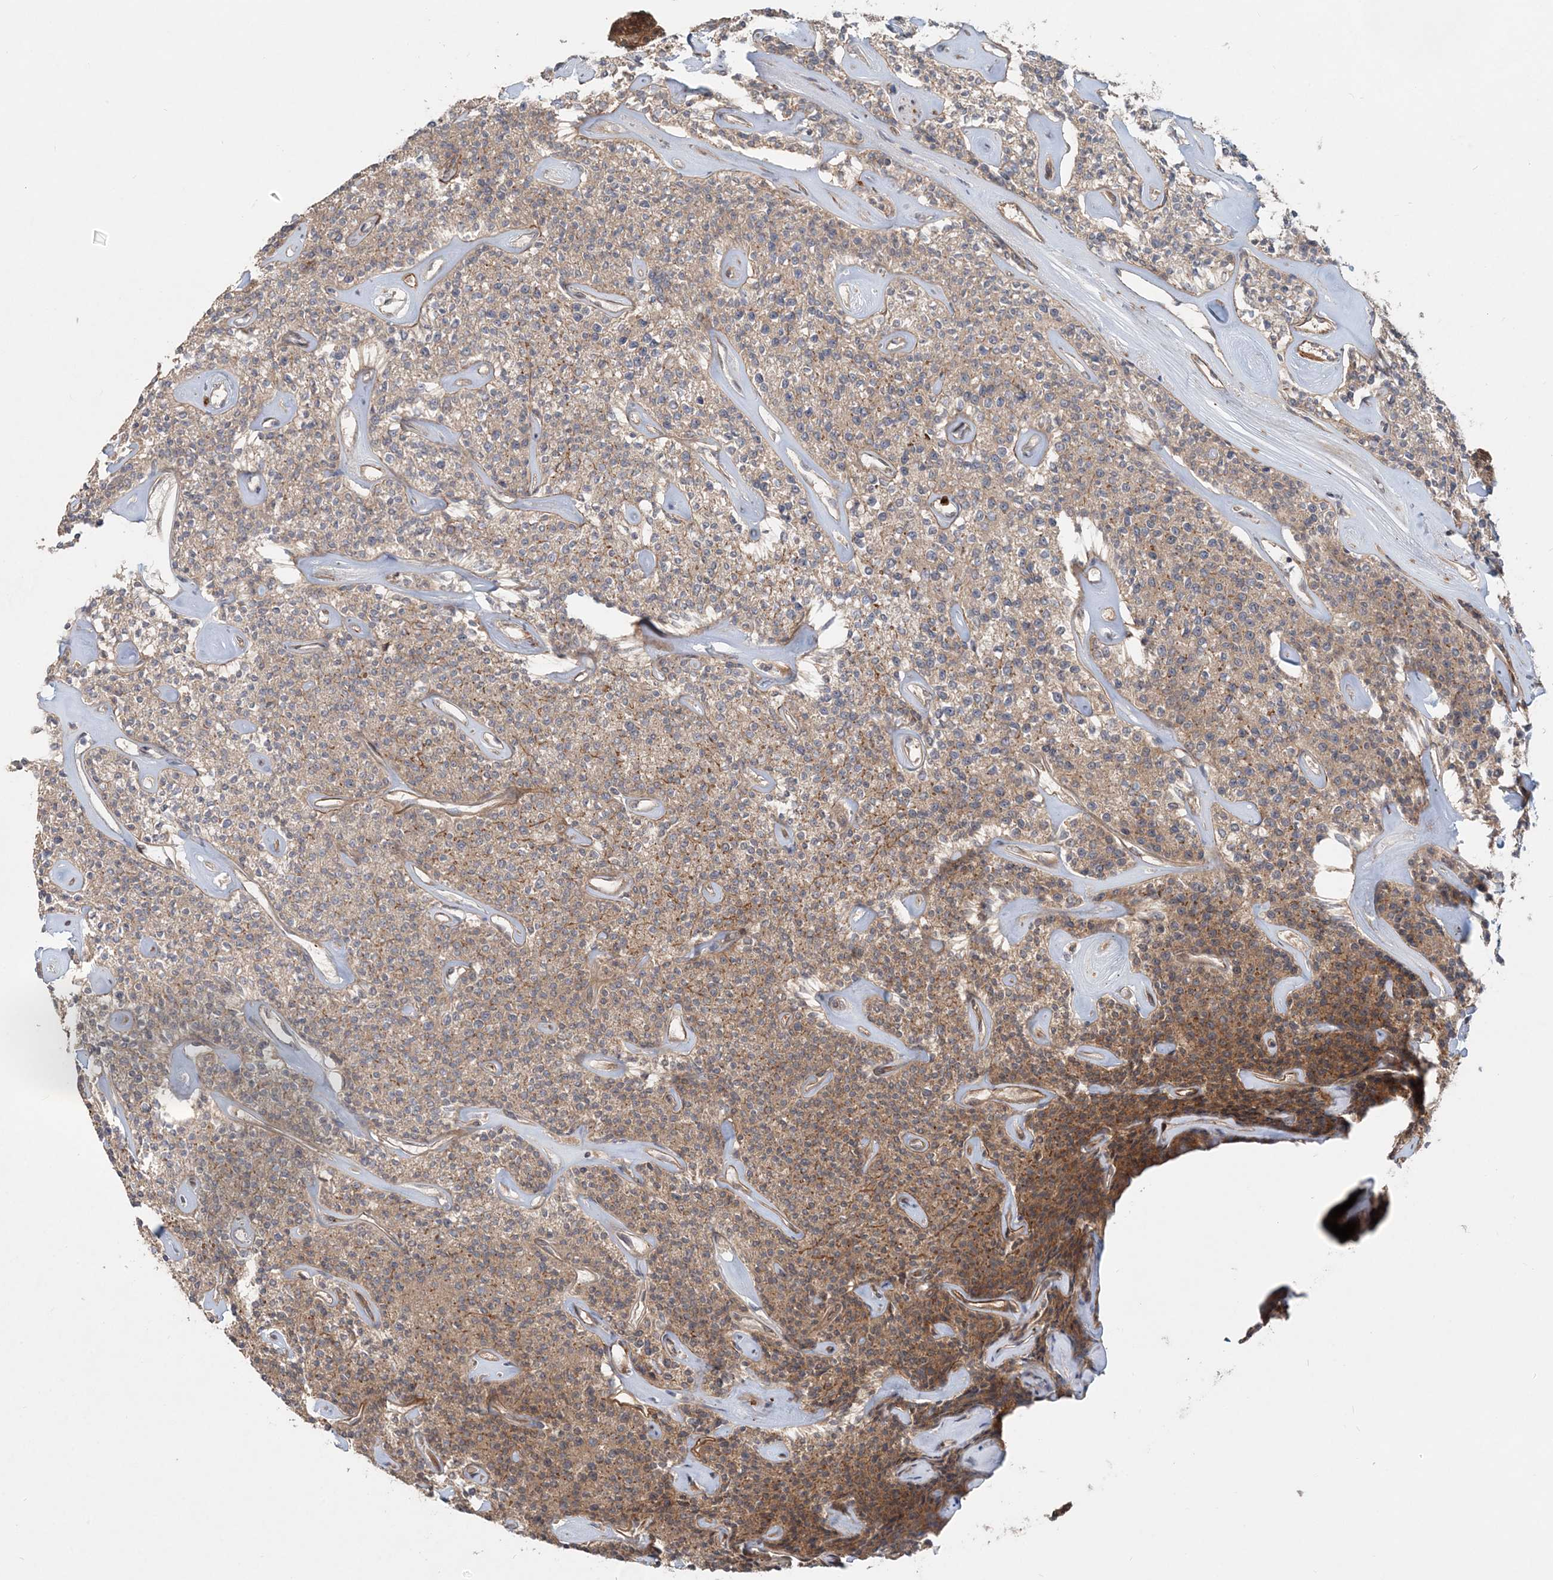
{"staining": {"intensity": "strong", "quantity": "25%-75%", "location": "cytoplasmic/membranous"}, "tissue": "parathyroid gland", "cell_type": "Glandular cells", "image_type": "normal", "snomed": [{"axis": "morphology", "description": "Normal tissue, NOS"}, {"axis": "topography", "description": "Parathyroid gland"}], "caption": "Glandular cells exhibit high levels of strong cytoplasmic/membranous expression in approximately 25%-75% of cells in unremarkable human parathyroid gland.", "gene": "GEMIN5", "patient": {"sex": "male", "age": 46}}